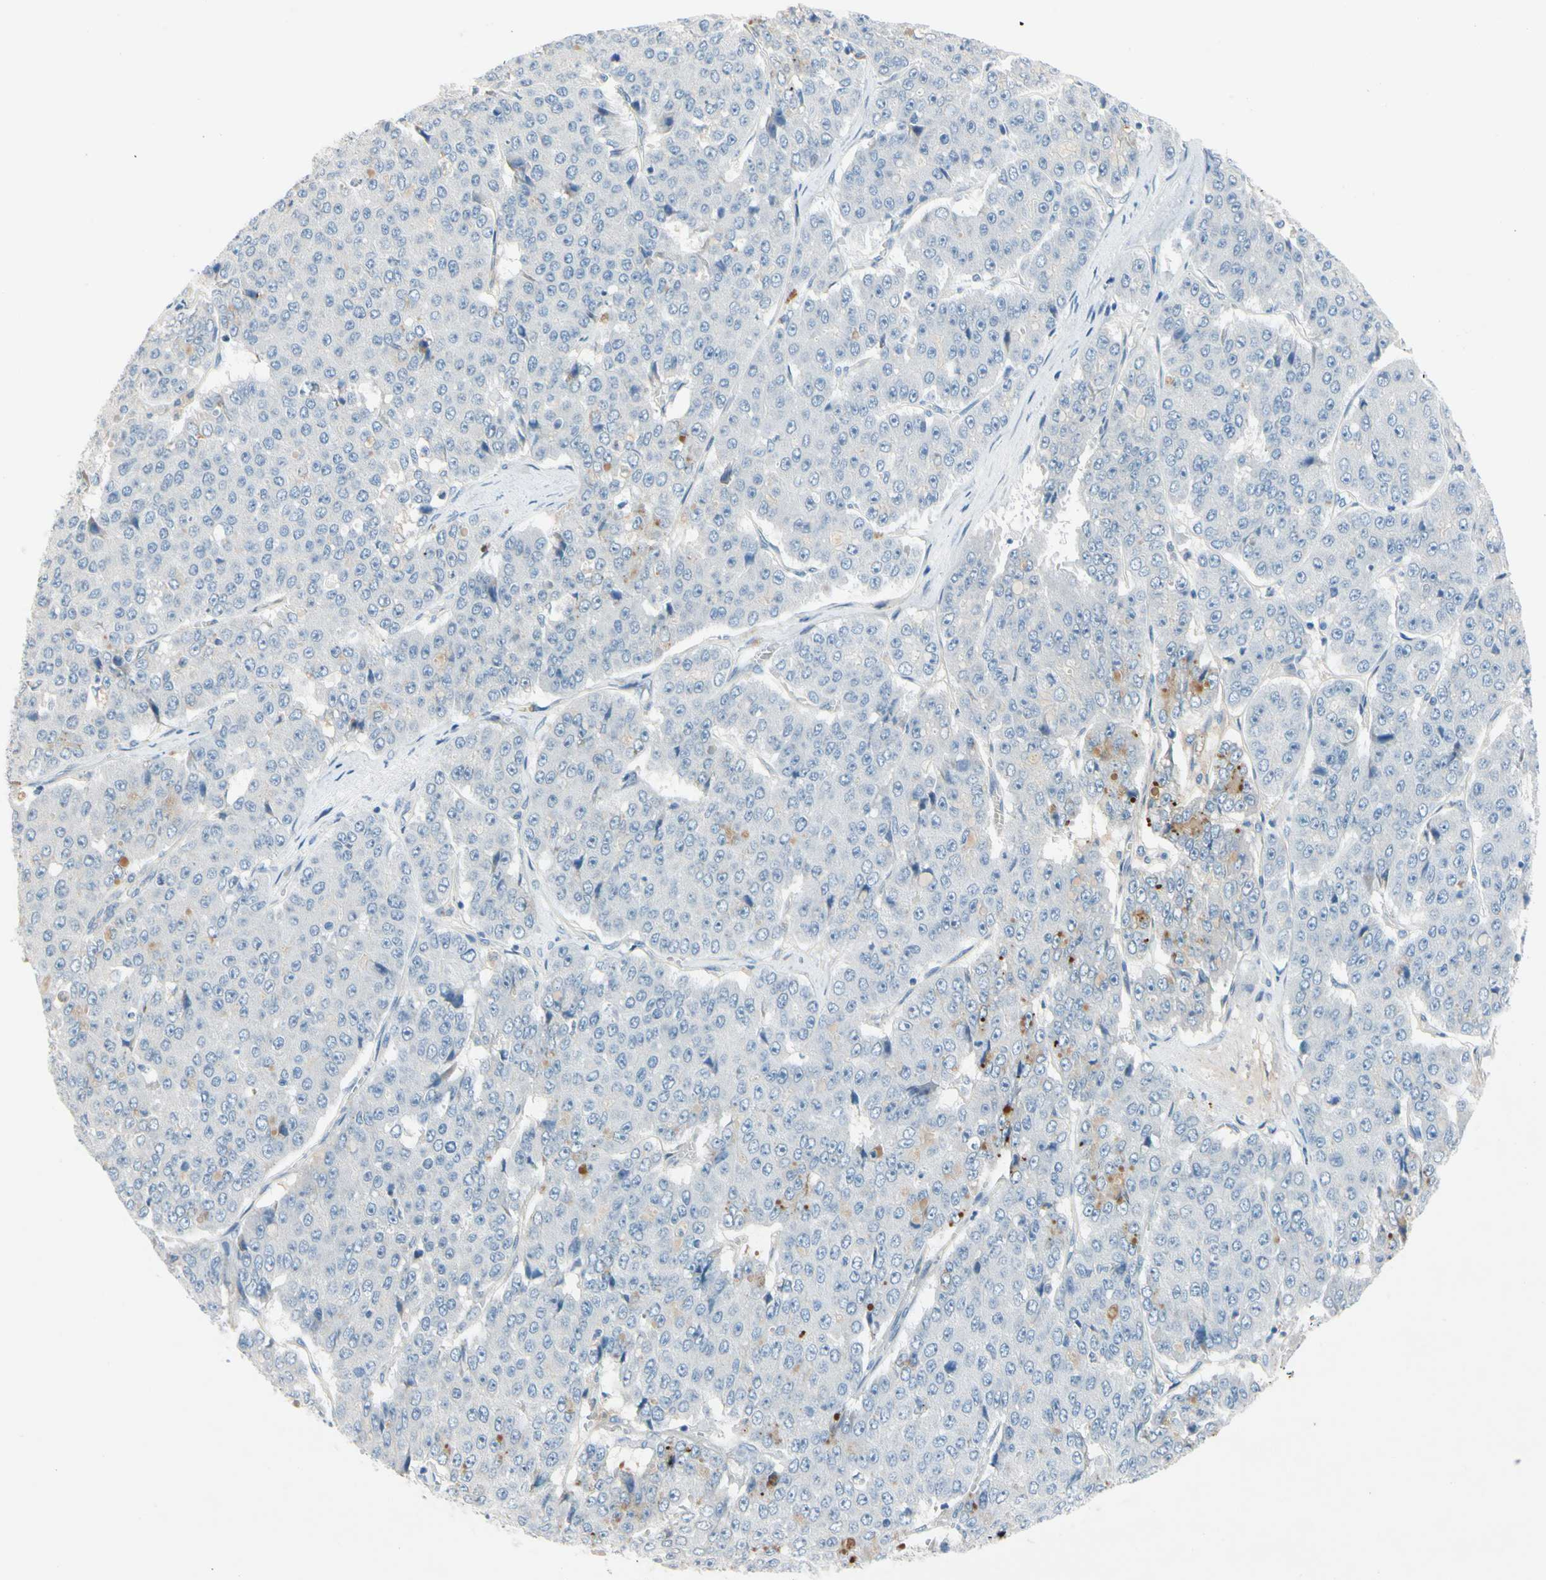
{"staining": {"intensity": "negative", "quantity": "none", "location": "none"}, "tissue": "pancreatic cancer", "cell_type": "Tumor cells", "image_type": "cancer", "snomed": [{"axis": "morphology", "description": "Adenocarcinoma, NOS"}, {"axis": "topography", "description": "Pancreas"}], "caption": "Image shows no protein positivity in tumor cells of pancreatic cancer tissue. (Immunohistochemistry, brightfield microscopy, high magnification).", "gene": "CNDP1", "patient": {"sex": "male", "age": 50}}